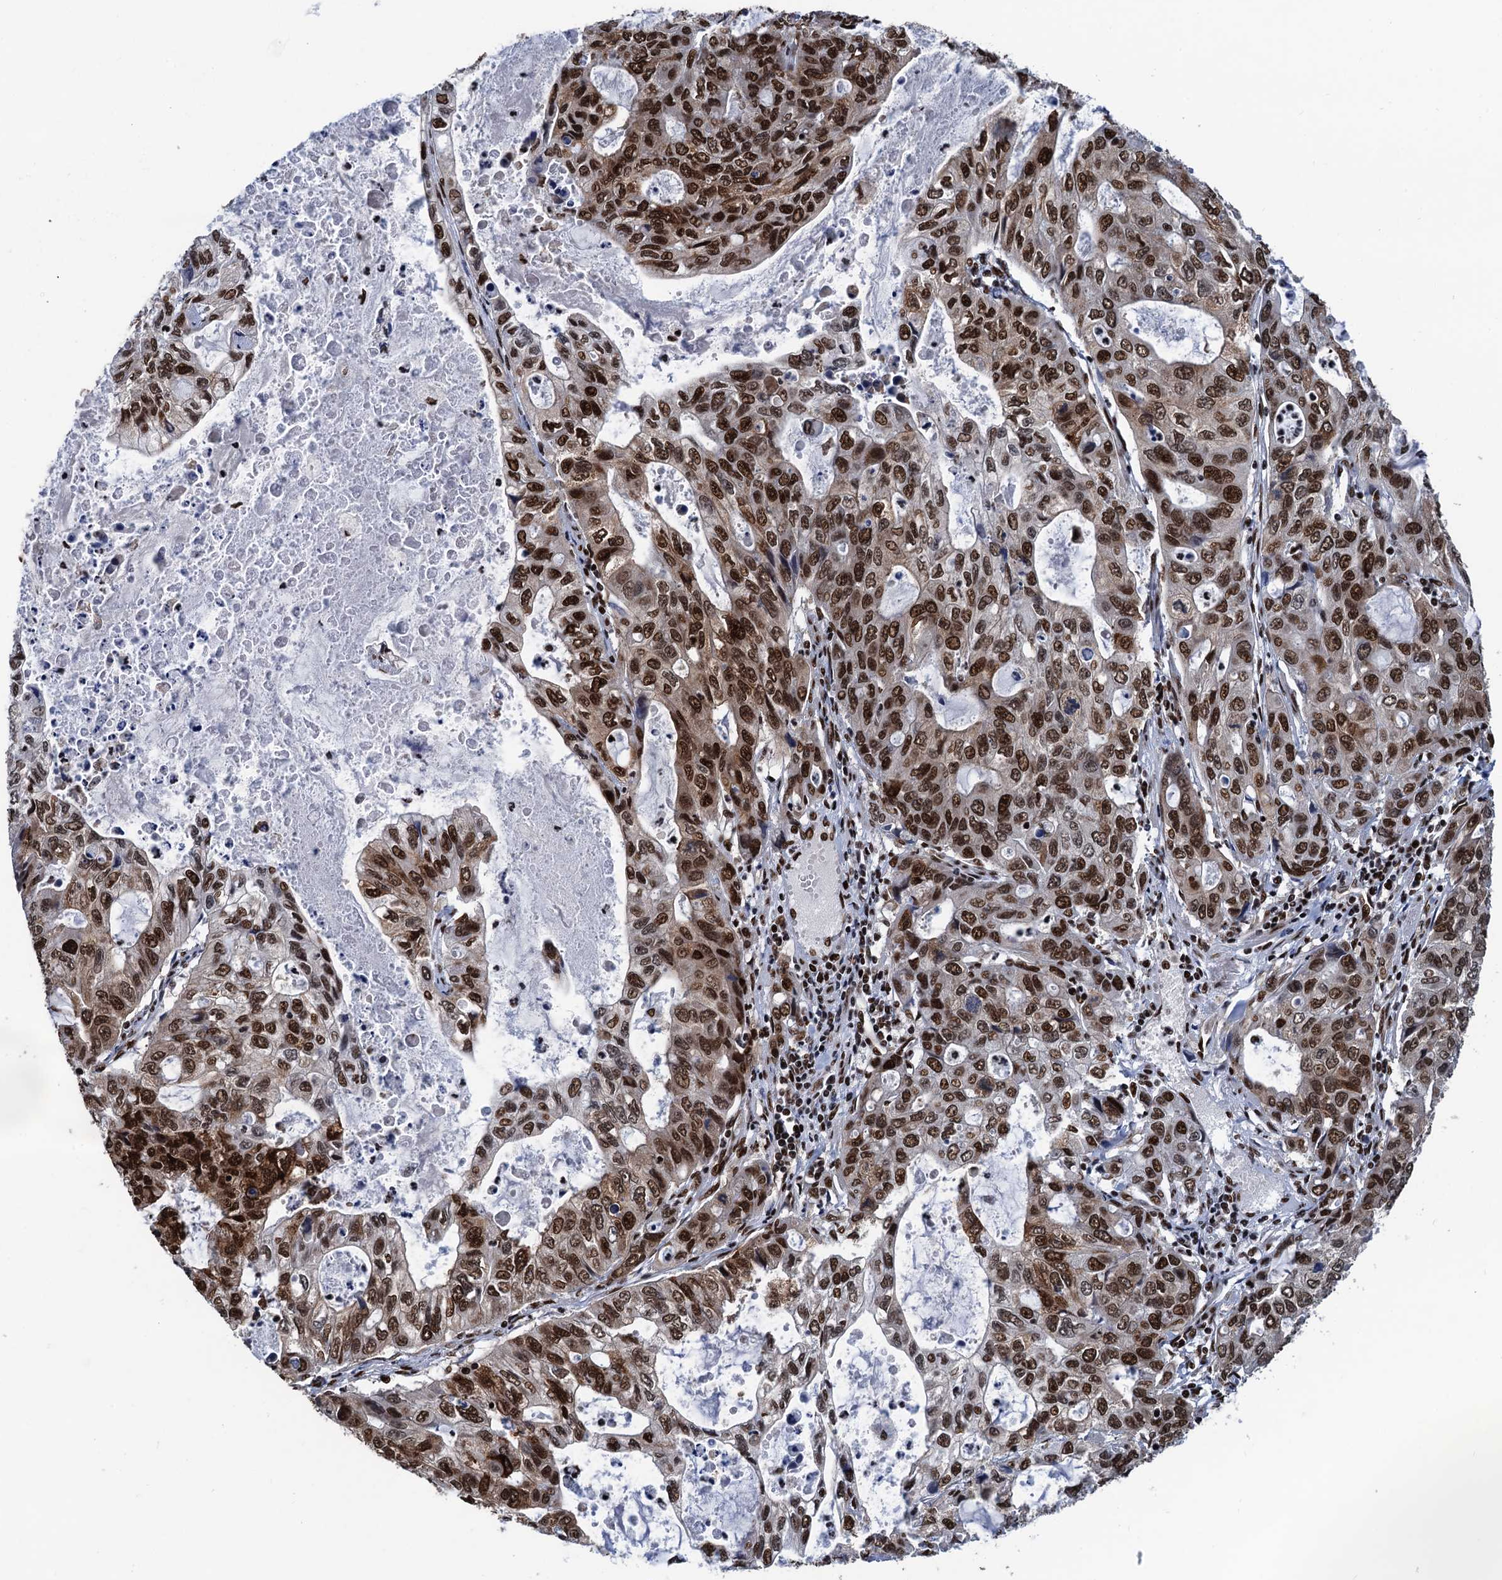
{"staining": {"intensity": "strong", "quantity": ">75%", "location": "nuclear"}, "tissue": "stomach cancer", "cell_type": "Tumor cells", "image_type": "cancer", "snomed": [{"axis": "morphology", "description": "Adenocarcinoma, NOS"}, {"axis": "topography", "description": "Stomach, upper"}], "caption": "The immunohistochemical stain highlights strong nuclear staining in tumor cells of stomach adenocarcinoma tissue.", "gene": "PPP4R1", "patient": {"sex": "female", "age": 52}}